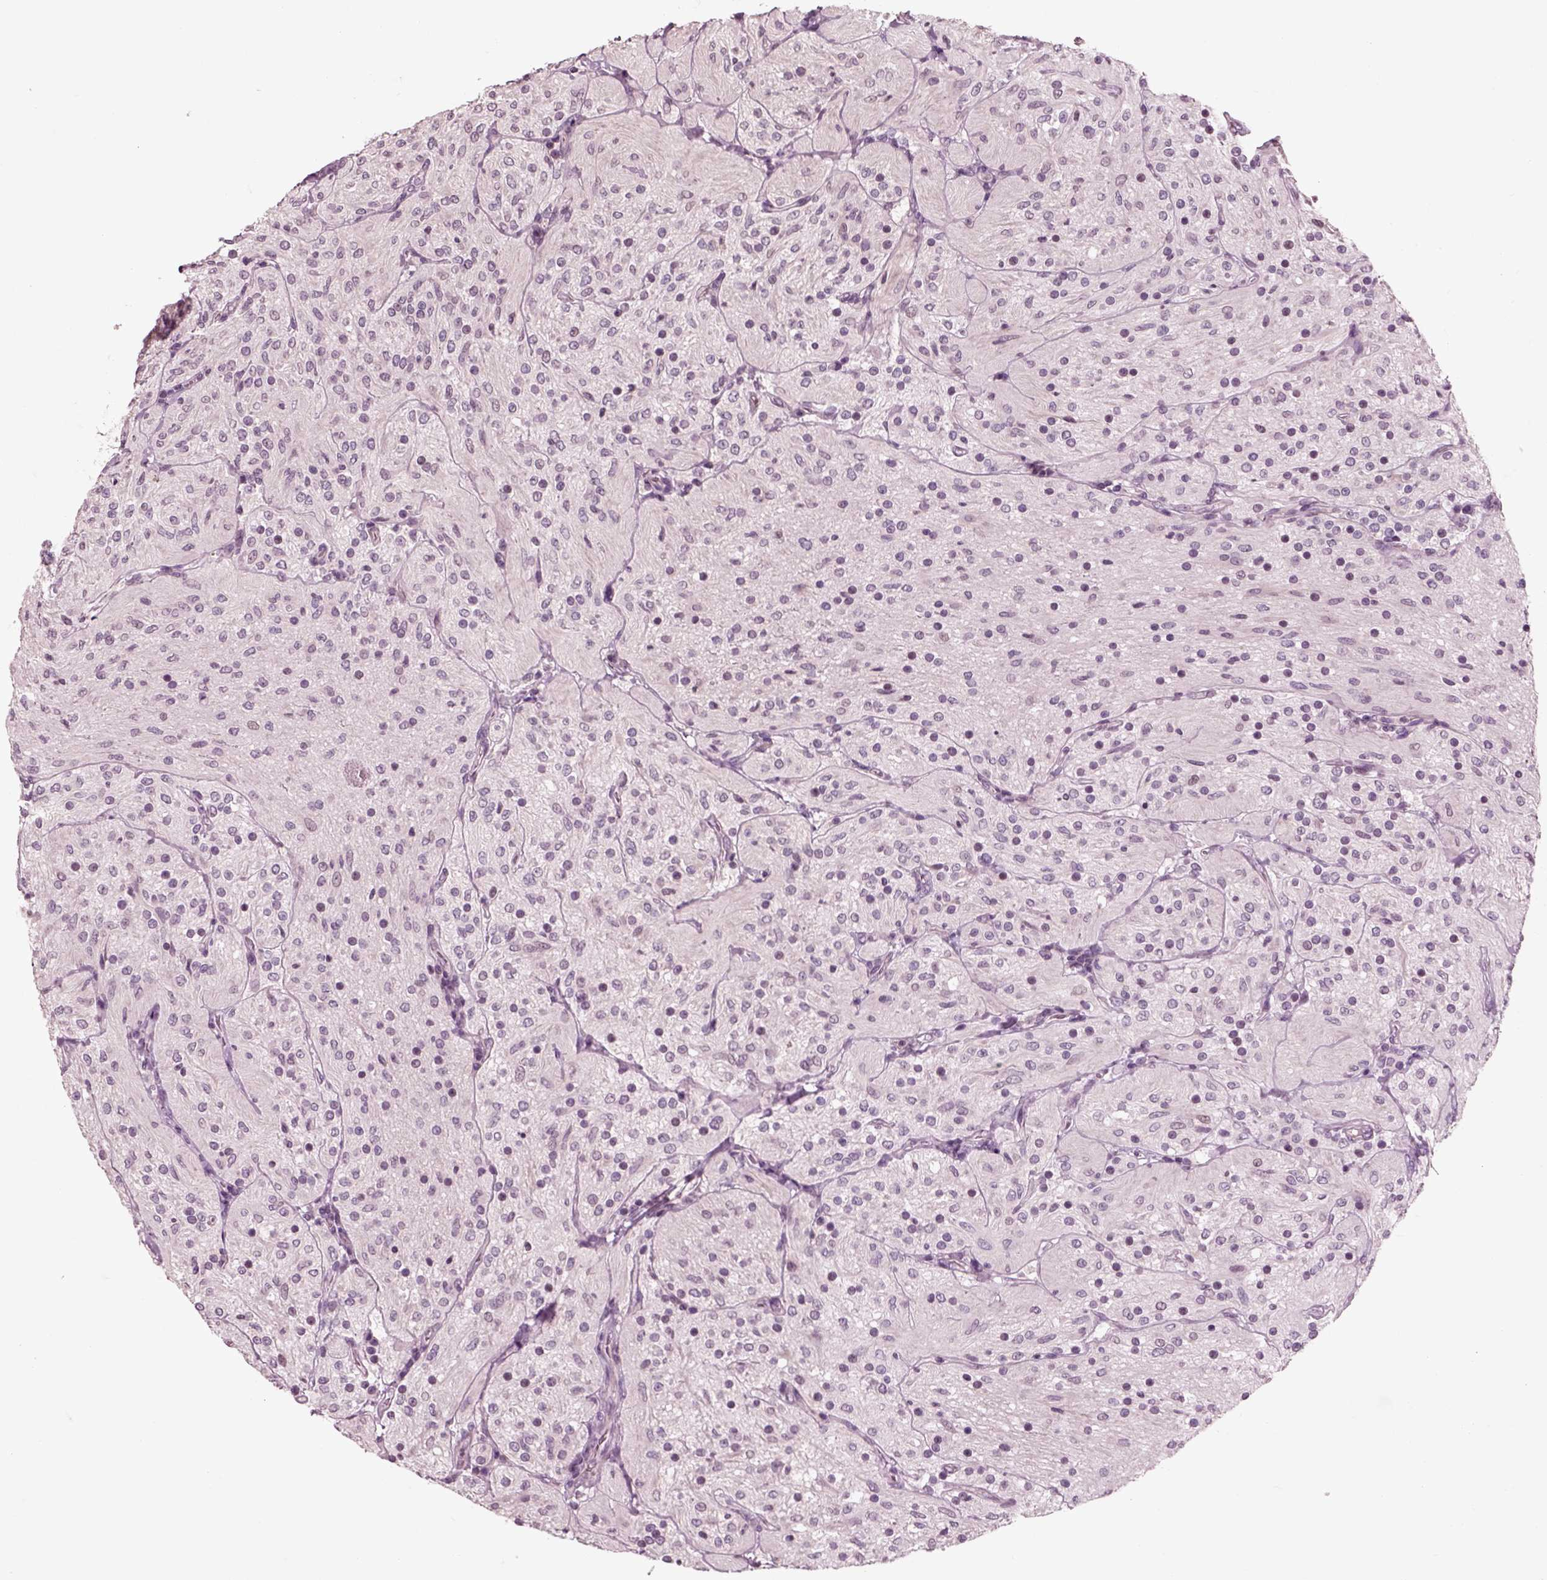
{"staining": {"intensity": "negative", "quantity": "none", "location": "none"}, "tissue": "glioma", "cell_type": "Tumor cells", "image_type": "cancer", "snomed": [{"axis": "morphology", "description": "Glioma, malignant, Low grade"}, {"axis": "topography", "description": "Brain"}], "caption": "Immunohistochemistry photomicrograph of neoplastic tissue: malignant glioma (low-grade) stained with DAB reveals no significant protein expression in tumor cells.", "gene": "CHGB", "patient": {"sex": "male", "age": 3}}